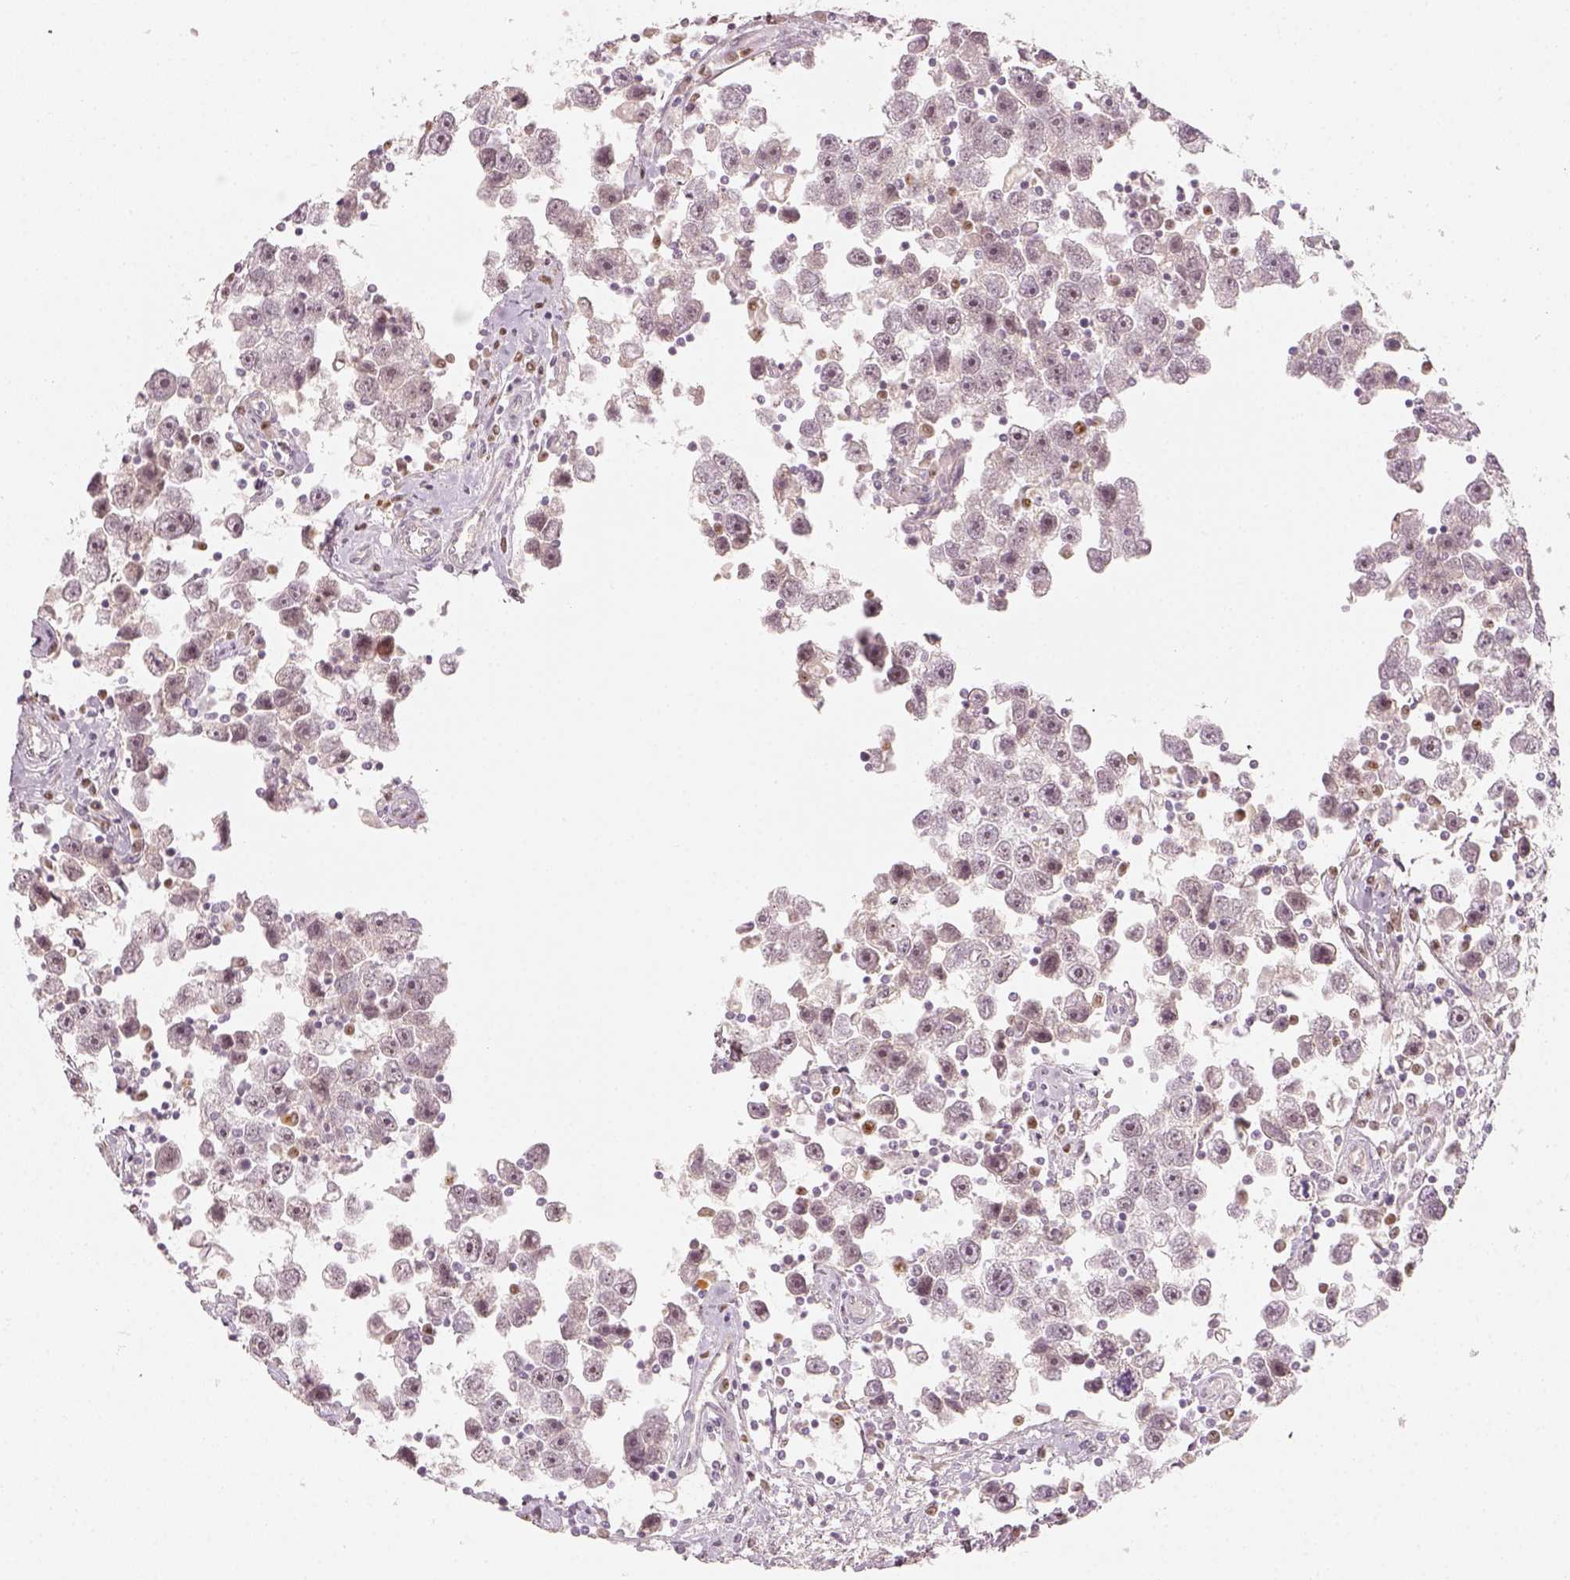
{"staining": {"intensity": "negative", "quantity": "none", "location": "none"}, "tissue": "testis cancer", "cell_type": "Tumor cells", "image_type": "cancer", "snomed": [{"axis": "morphology", "description": "Seminoma, NOS"}, {"axis": "topography", "description": "Testis"}], "caption": "DAB (3,3'-diaminobenzidine) immunohistochemical staining of seminoma (testis) demonstrates no significant staining in tumor cells.", "gene": "EAF2", "patient": {"sex": "male", "age": 30}}